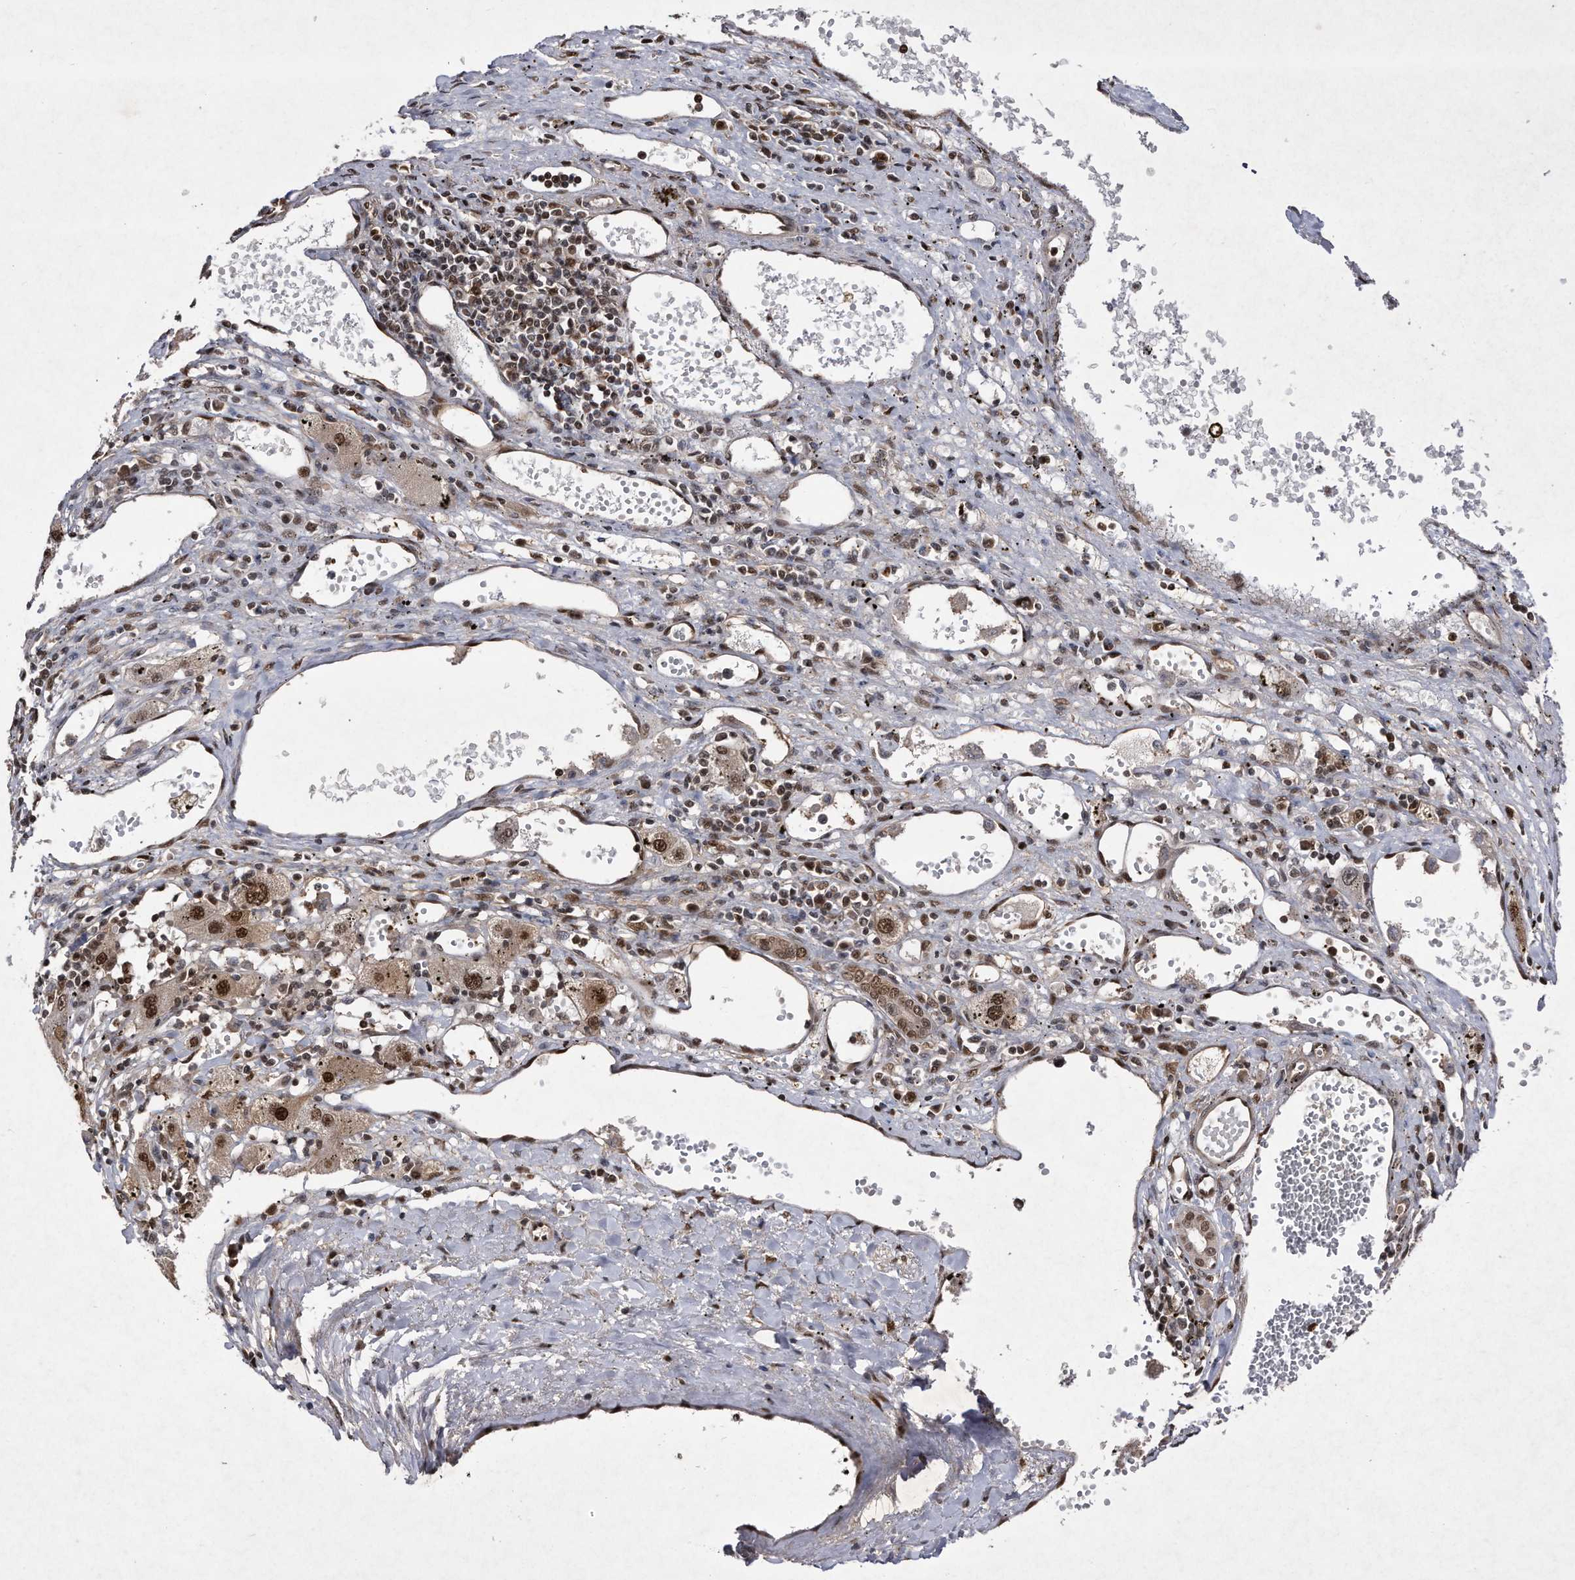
{"staining": {"intensity": "moderate", "quantity": "25%-75%", "location": "cytoplasmic/membranous,nuclear"}, "tissue": "liver cancer", "cell_type": "Tumor cells", "image_type": "cancer", "snomed": [{"axis": "morphology", "description": "Carcinoma, Hepatocellular, NOS"}, {"axis": "topography", "description": "Liver"}], "caption": "A photomicrograph of human liver cancer stained for a protein displays moderate cytoplasmic/membranous and nuclear brown staining in tumor cells.", "gene": "RAD23B", "patient": {"sex": "male", "age": 72}}